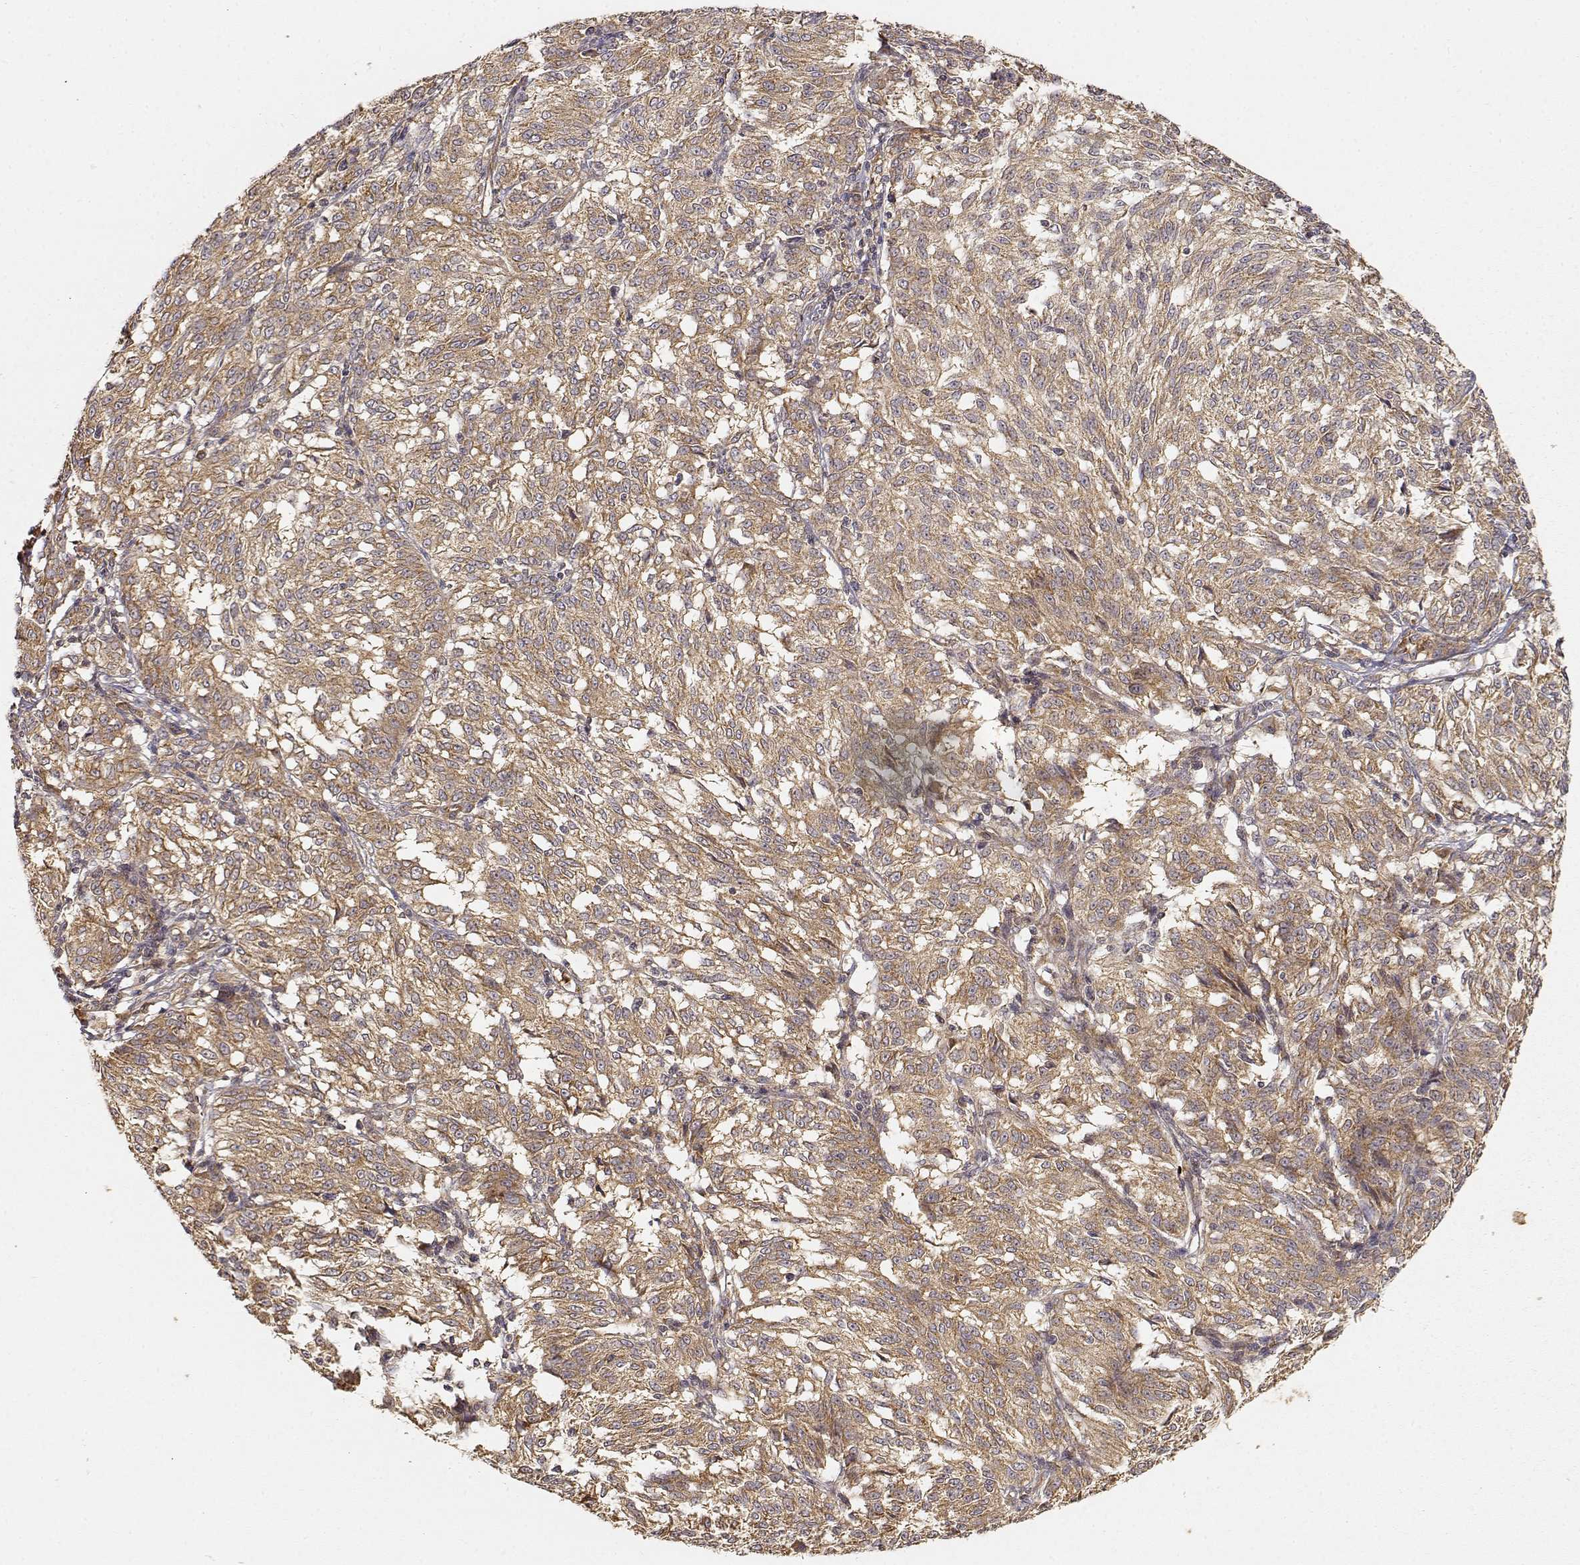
{"staining": {"intensity": "moderate", "quantity": ">75%", "location": "cytoplasmic/membranous"}, "tissue": "melanoma", "cell_type": "Tumor cells", "image_type": "cancer", "snomed": [{"axis": "morphology", "description": "Malignant melanoma, NOS"}, {"axis": "topography", "description": "Skin"}], "caption": "Protein analysis of malignant melanoma tissue displays moderate cytoplasmic/membranous staining in about >75% of tumor cells. (Stains: DAB (3,3'-diaminobenzidine) in brown, nuclei in blue, Microscopy: brightfield microscopy at high magnification).", "gene": "CDK5RAP2", "patient": {"sex": "female", "age": 72}}